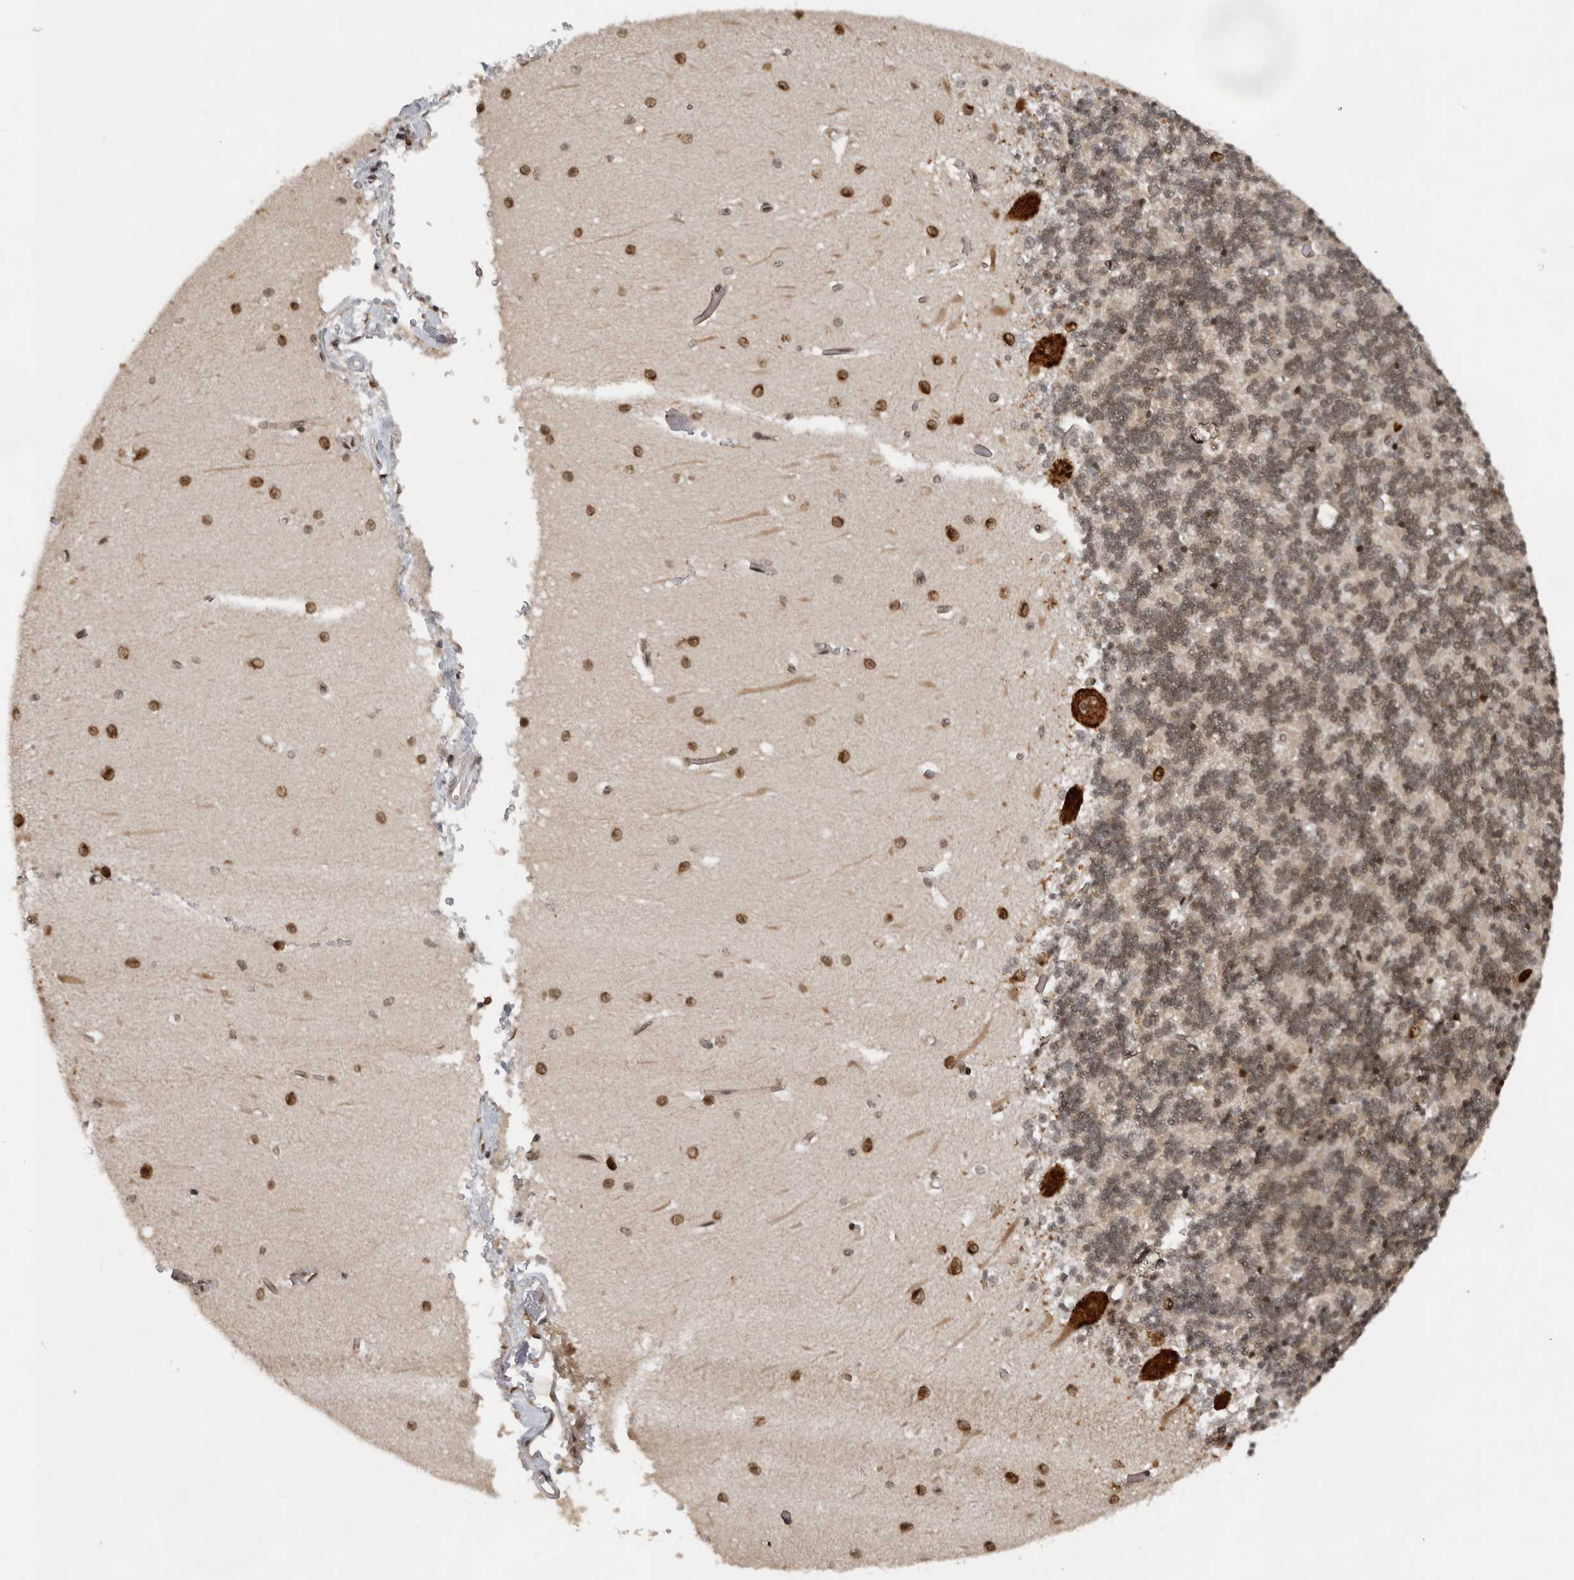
{"staining": {"intensity": "weak", "quantity": ">75%", "location": "nuclear"}, "tissue": "cerebellum", "cell_type": "Cells in granular layer", "image_type": "normal", "snomed": [{"axis": "morphology", "description": "Normal tissue, NOS"}, {"axis": "topography", "description": "Cerebellum"}], "caption": "Human cerebellum stained with a brown dye reveals weak nuclear positive staining in approximately >75% of cells in granular layer.", "gene": "CDC27", "patient": {"sex": "male", "age": 37}}